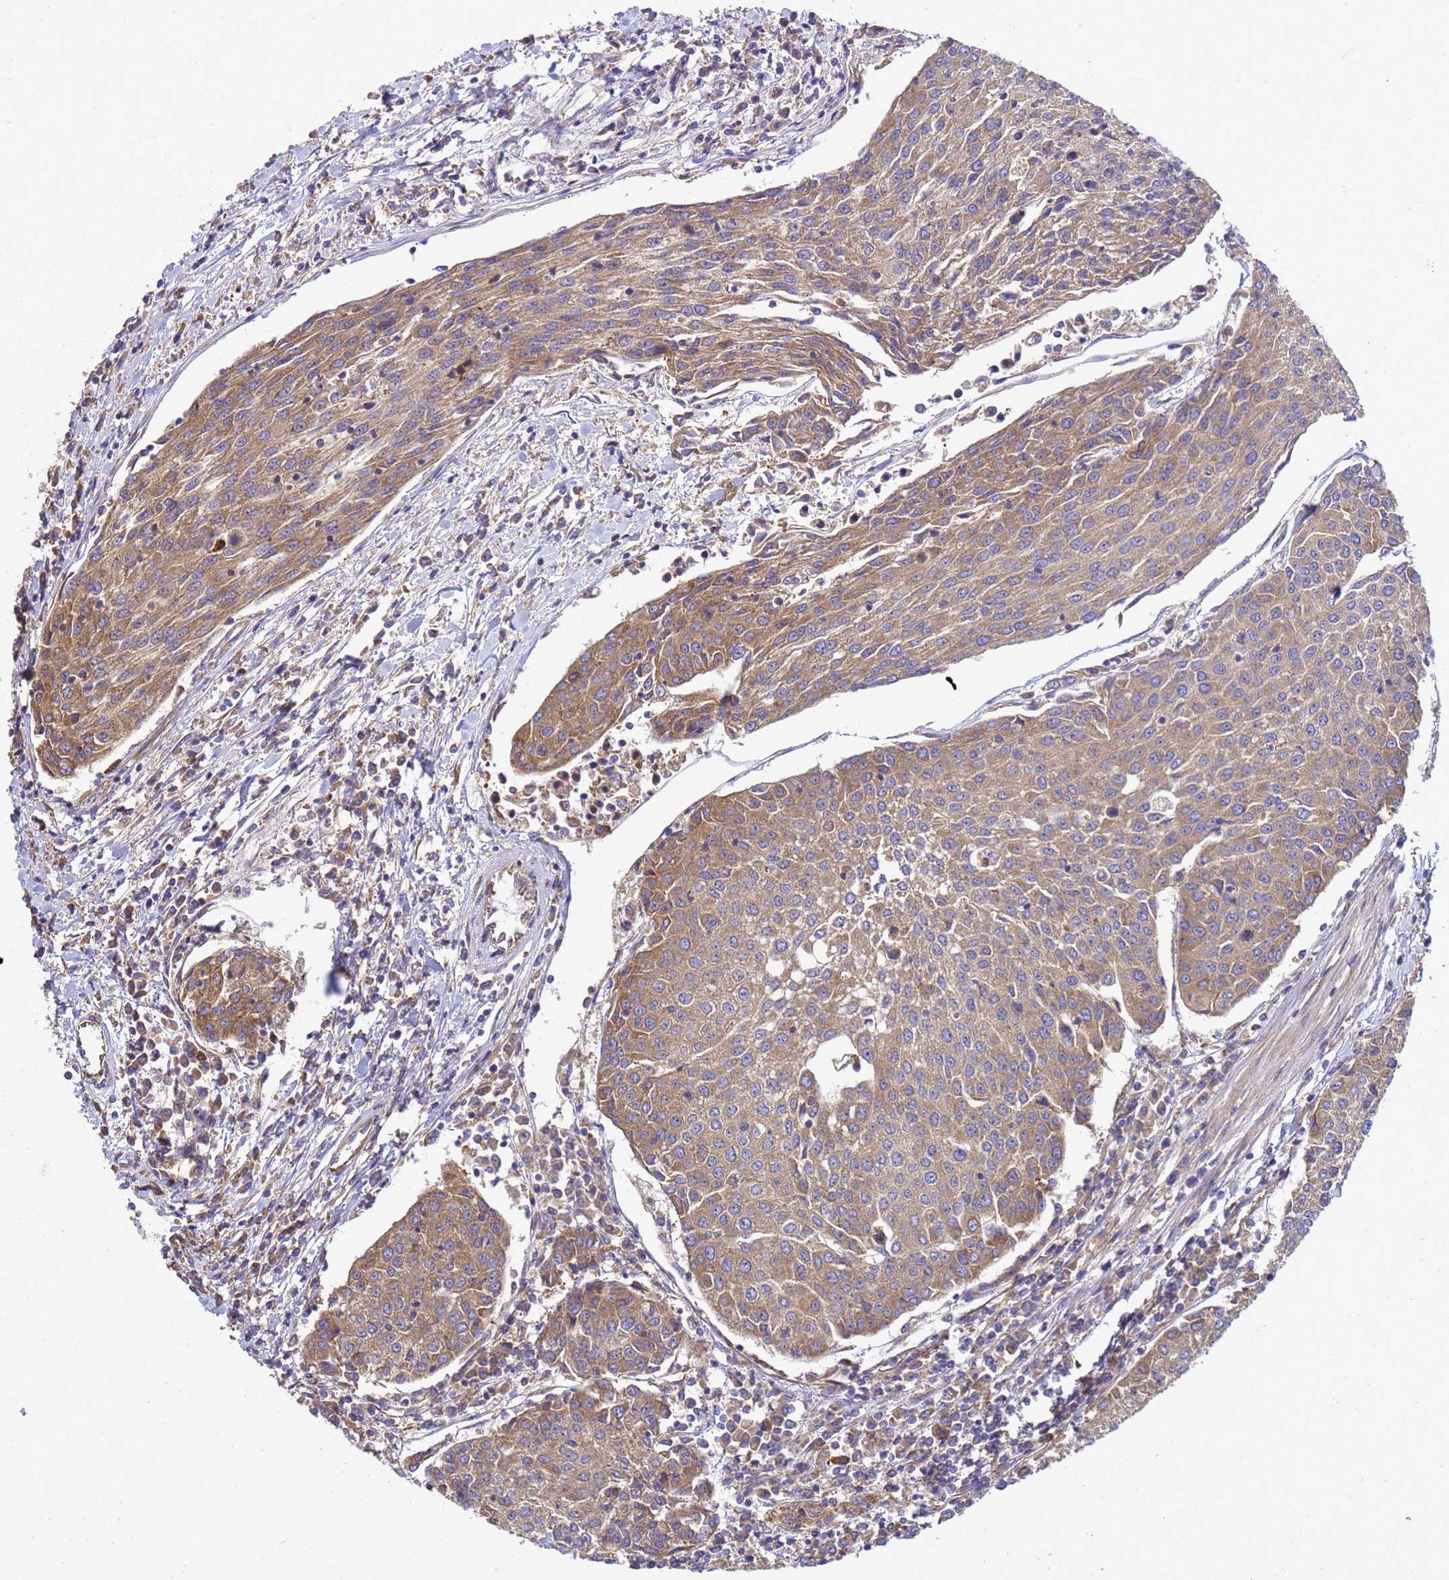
{"staining": {"intensity": "moderate", "quantity": ">75%", "location": "cytoplasmic/membranous"}, "tissue": "urothelial cancer", "cell_type": "Tumor cells", "image_type": "cancer", "snomed": [{"axis": "morphology", "description": "Urothelial carcinoma, High grade"}, {"axis": "topography", "description": "Urinary bladder"}], "caption": "Immunohistochemistry (IHC) (DAB) staining of human urothelial carcinoma (high-grade) displays moderate cytoplasmic/membranous protein positivity in about >75% of tumor cells.", "gene": "BECN1", "patient": {"sex": "female", "age": 85}}